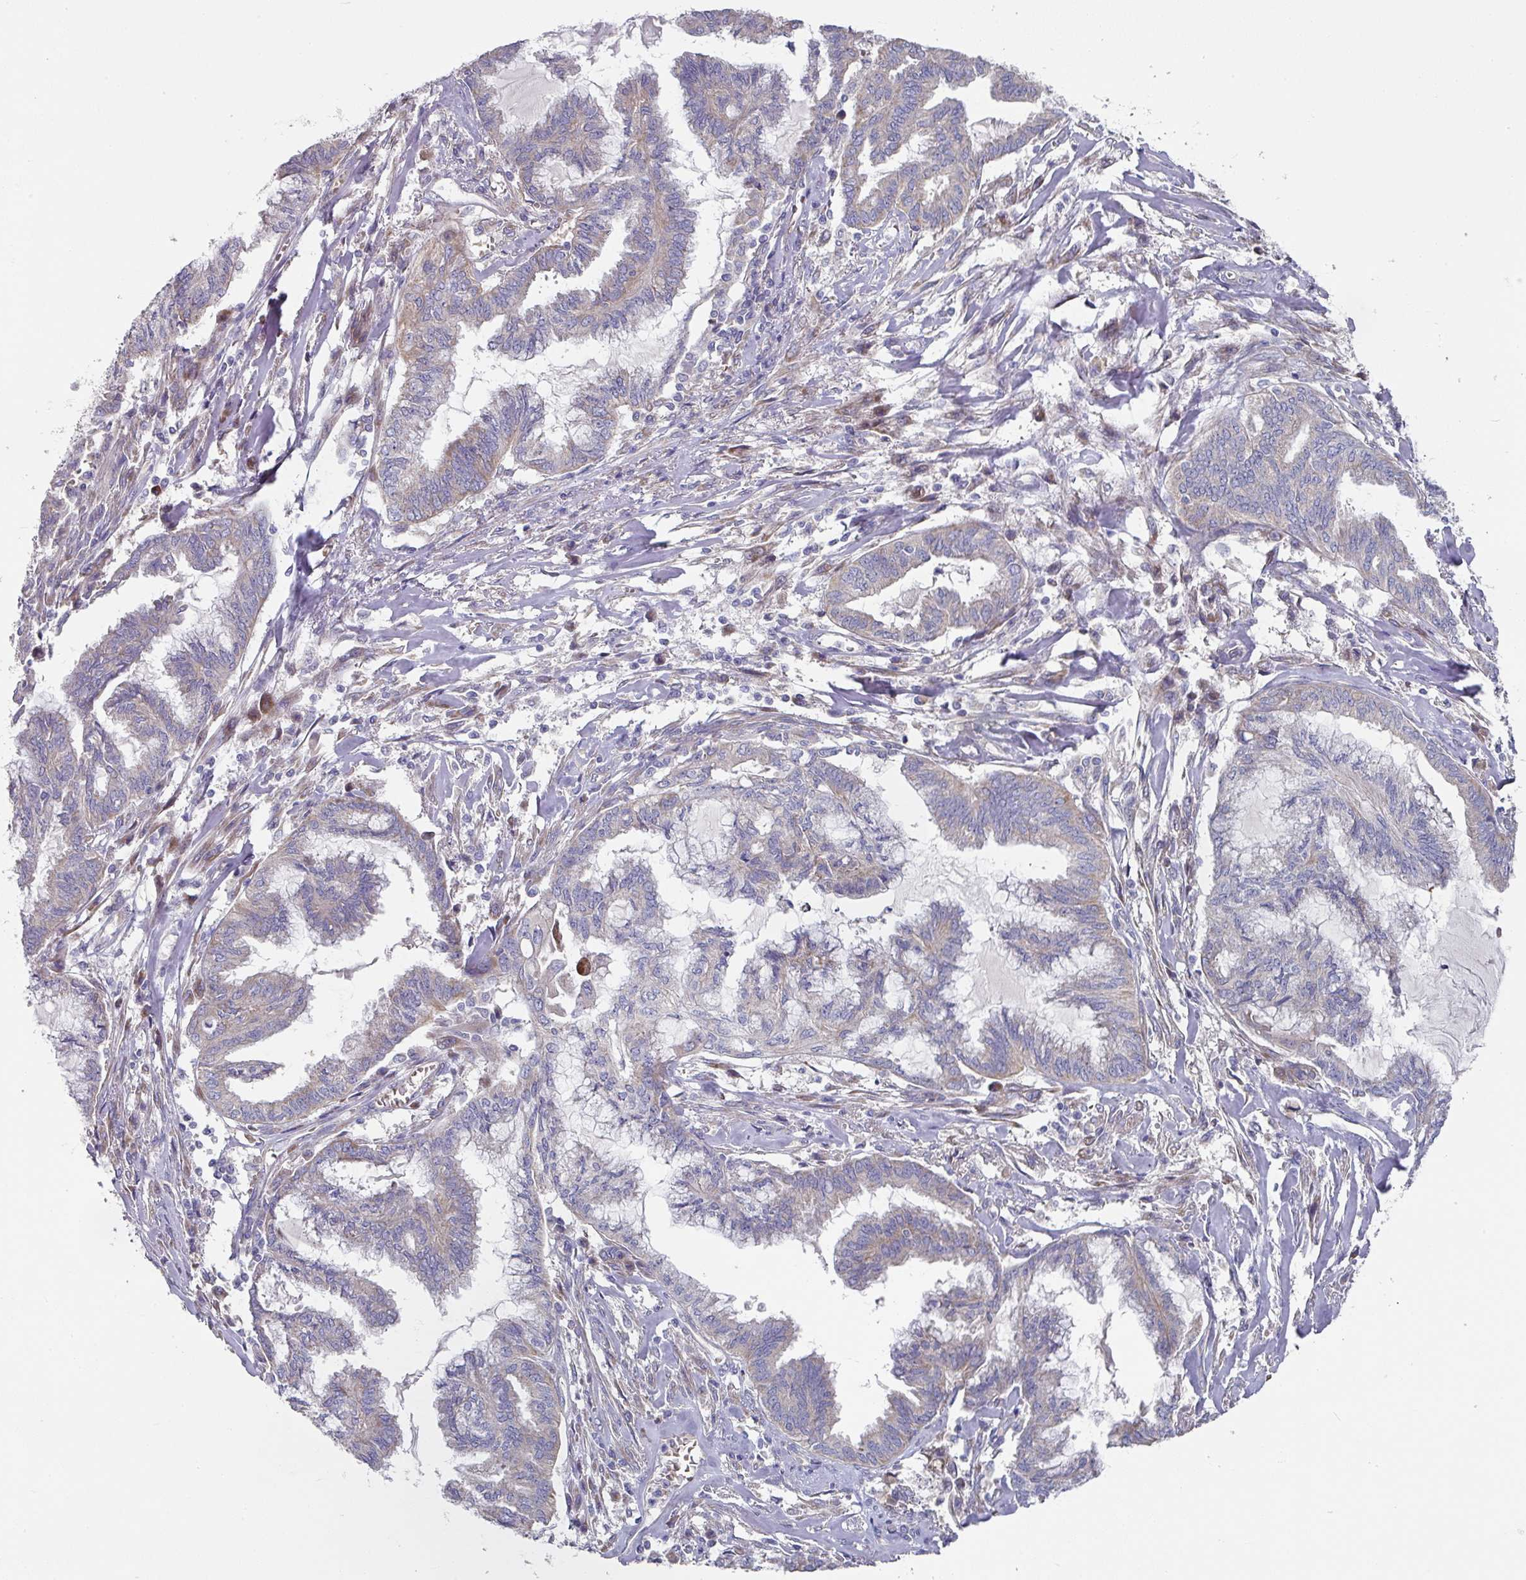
{"staining": {"intensity": "weak", "quantity": "<25%", "location": "cytoplasmic/membranous"}, "tissue": "endometrial cancer", "cell_type": "Tumor cells", "image_type": "cancer", "snomed": [{"axis": "morphology", "description": "Adenocarcinoma, NOS"}, {"axis": "topography", "description": "Endometrium"}], "caption": "DAB immunohistochemical staining of endometrial cancer reveals no significant positivity in tumor cells.", "gene": "PYROXD2", "patient": {"sex": "female", "age": 86}}